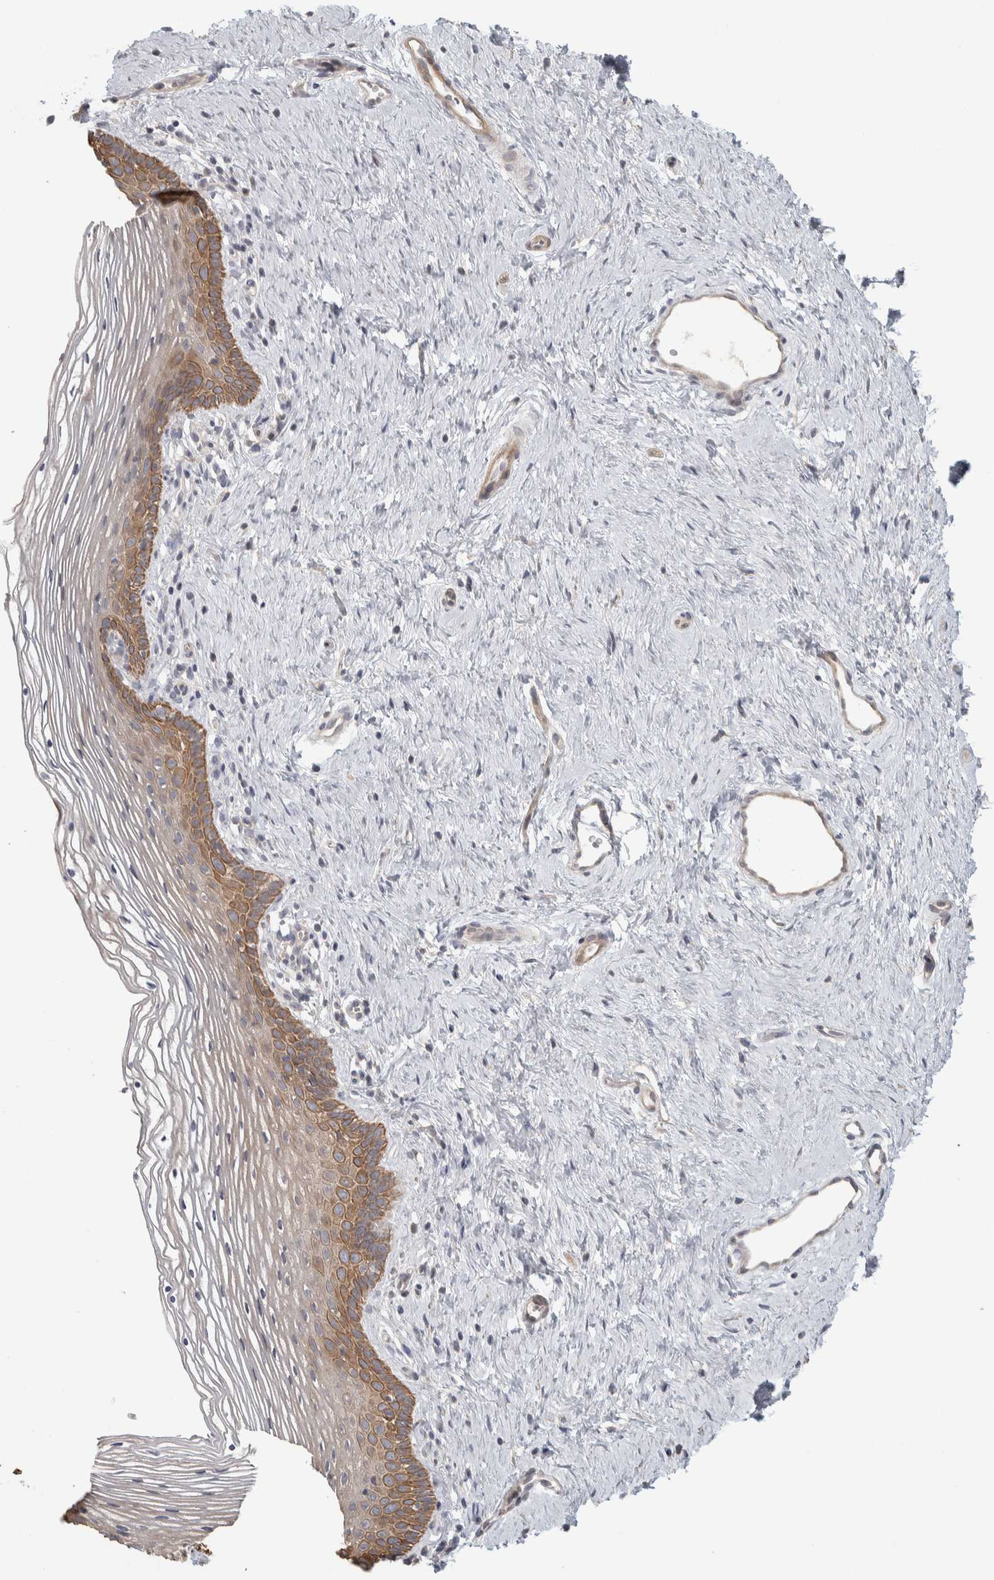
{"staining": {"intensity": "moderate", "quantity": ">75%", "location": "cytoplasmic/membranous"}, "tissue": "vagina", "cell_type": "Squamous epithelial cells", "image_type": "normal", "snomed": [{"axis": "morphology", "description": "Normal tissue, NOS"}, {"axis": "topography", "description": "Vagina"}], "caption": "The image shows a brown stain indicating the presence of a protein in the cytoplasmic/membranous of squamous epithelial cells in vagina. The staining is performed using DAB (3,3'-diaminobenzidine) brown chromogen to label protein expression. The nuclei are counter-stained blue using hematoxylin.", "gene": "DCXR", "patient": {"sex": "female", "age": 32}}